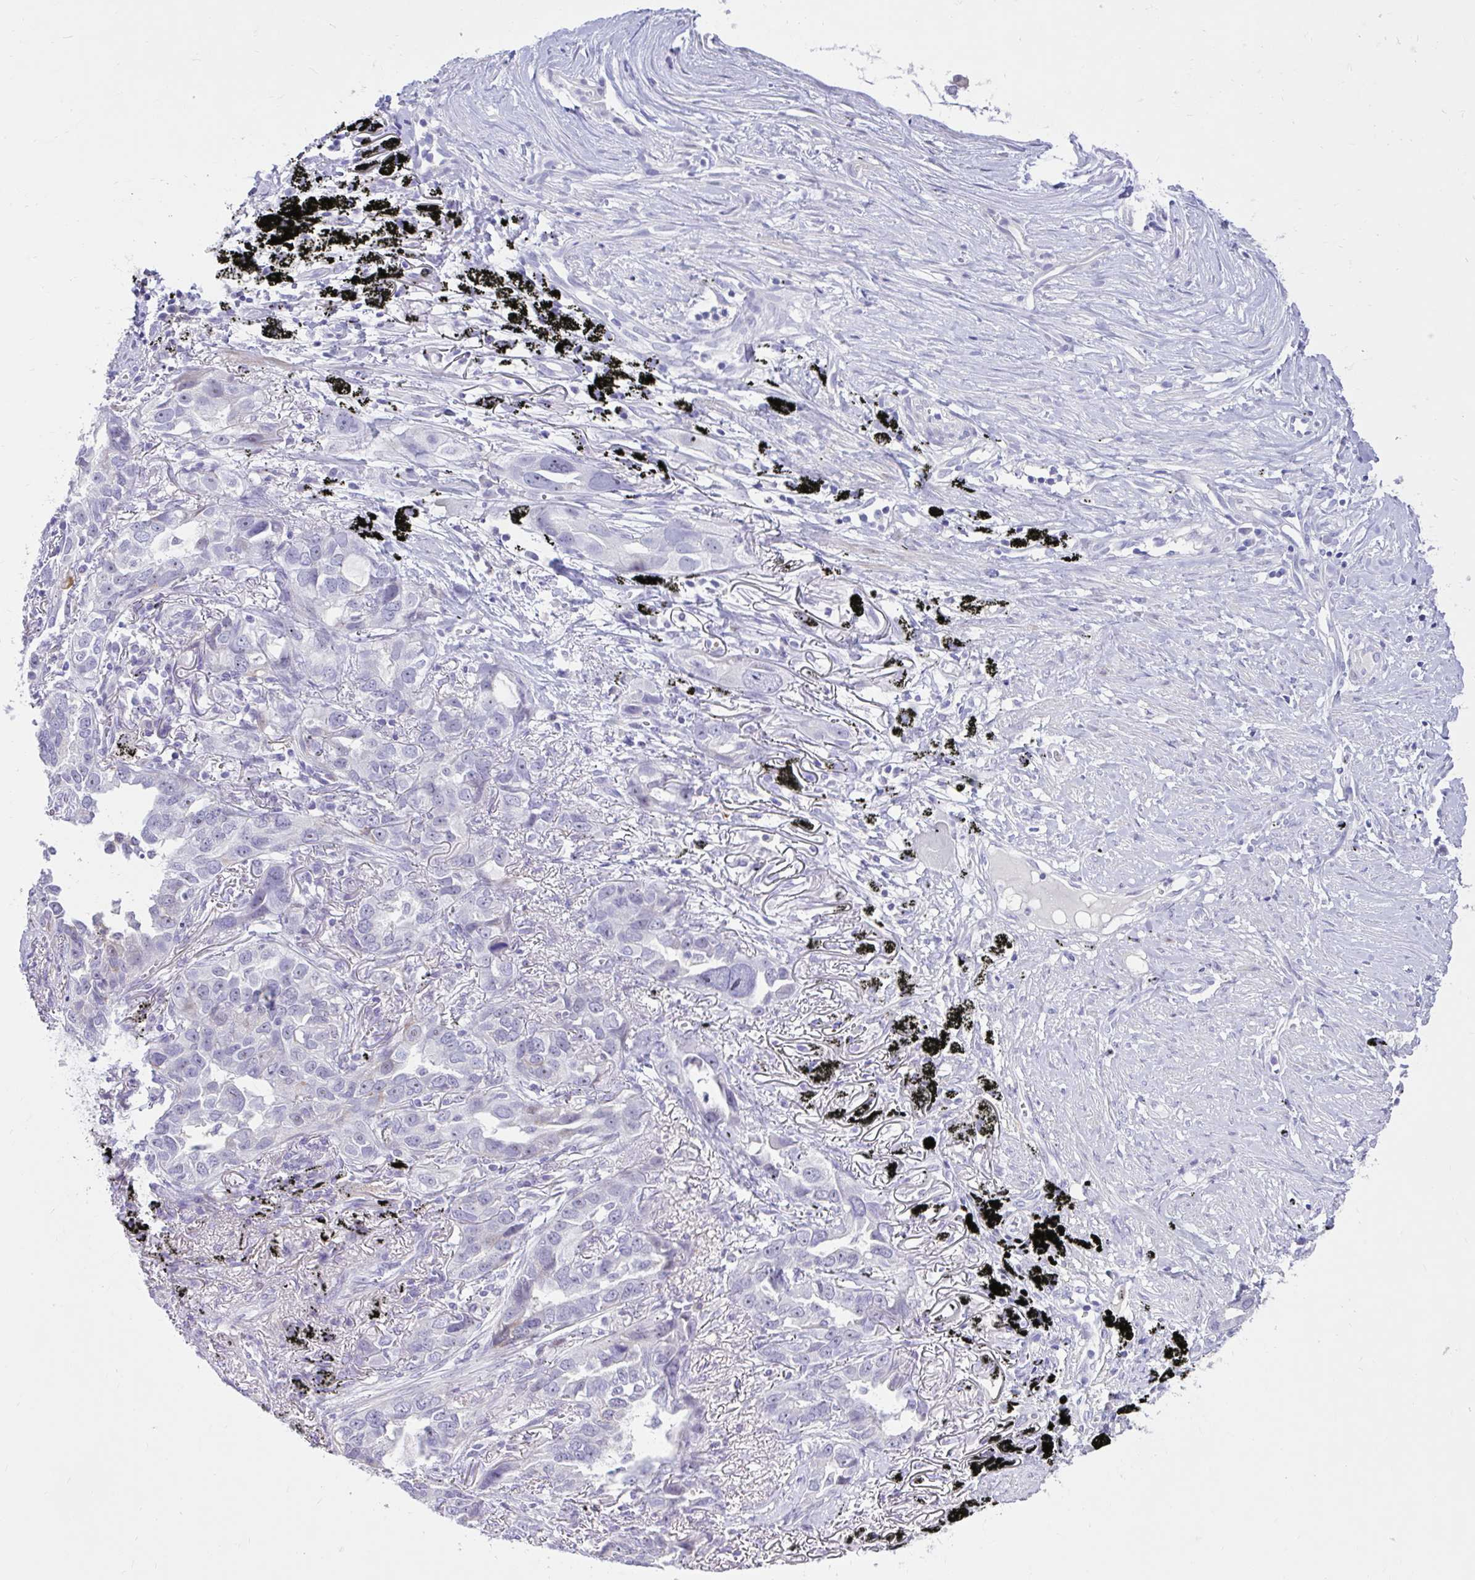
{"staining": {"intensity": "negative", "quantity": "none", "location": "none"}, "tissue": "lung cancer", "cell_type": "Tumor cells", "image_type": "cancer", "snomed": [{"axis": "morphology", "description": "Adenocarcinoma, NOS"}, {"axis": "topography", "description": "Lung"}], "caption": "Immunohistochemistry (IHC) micrograph of neoplastic tissue: adenocarcinoma (lung) stained with DAB (3,3'-diaminobenzidine) demonstrates no significant protein staining in tumor cells.", "gene": "NHLH2", "patient": {"sex": "male", "age": 67}}